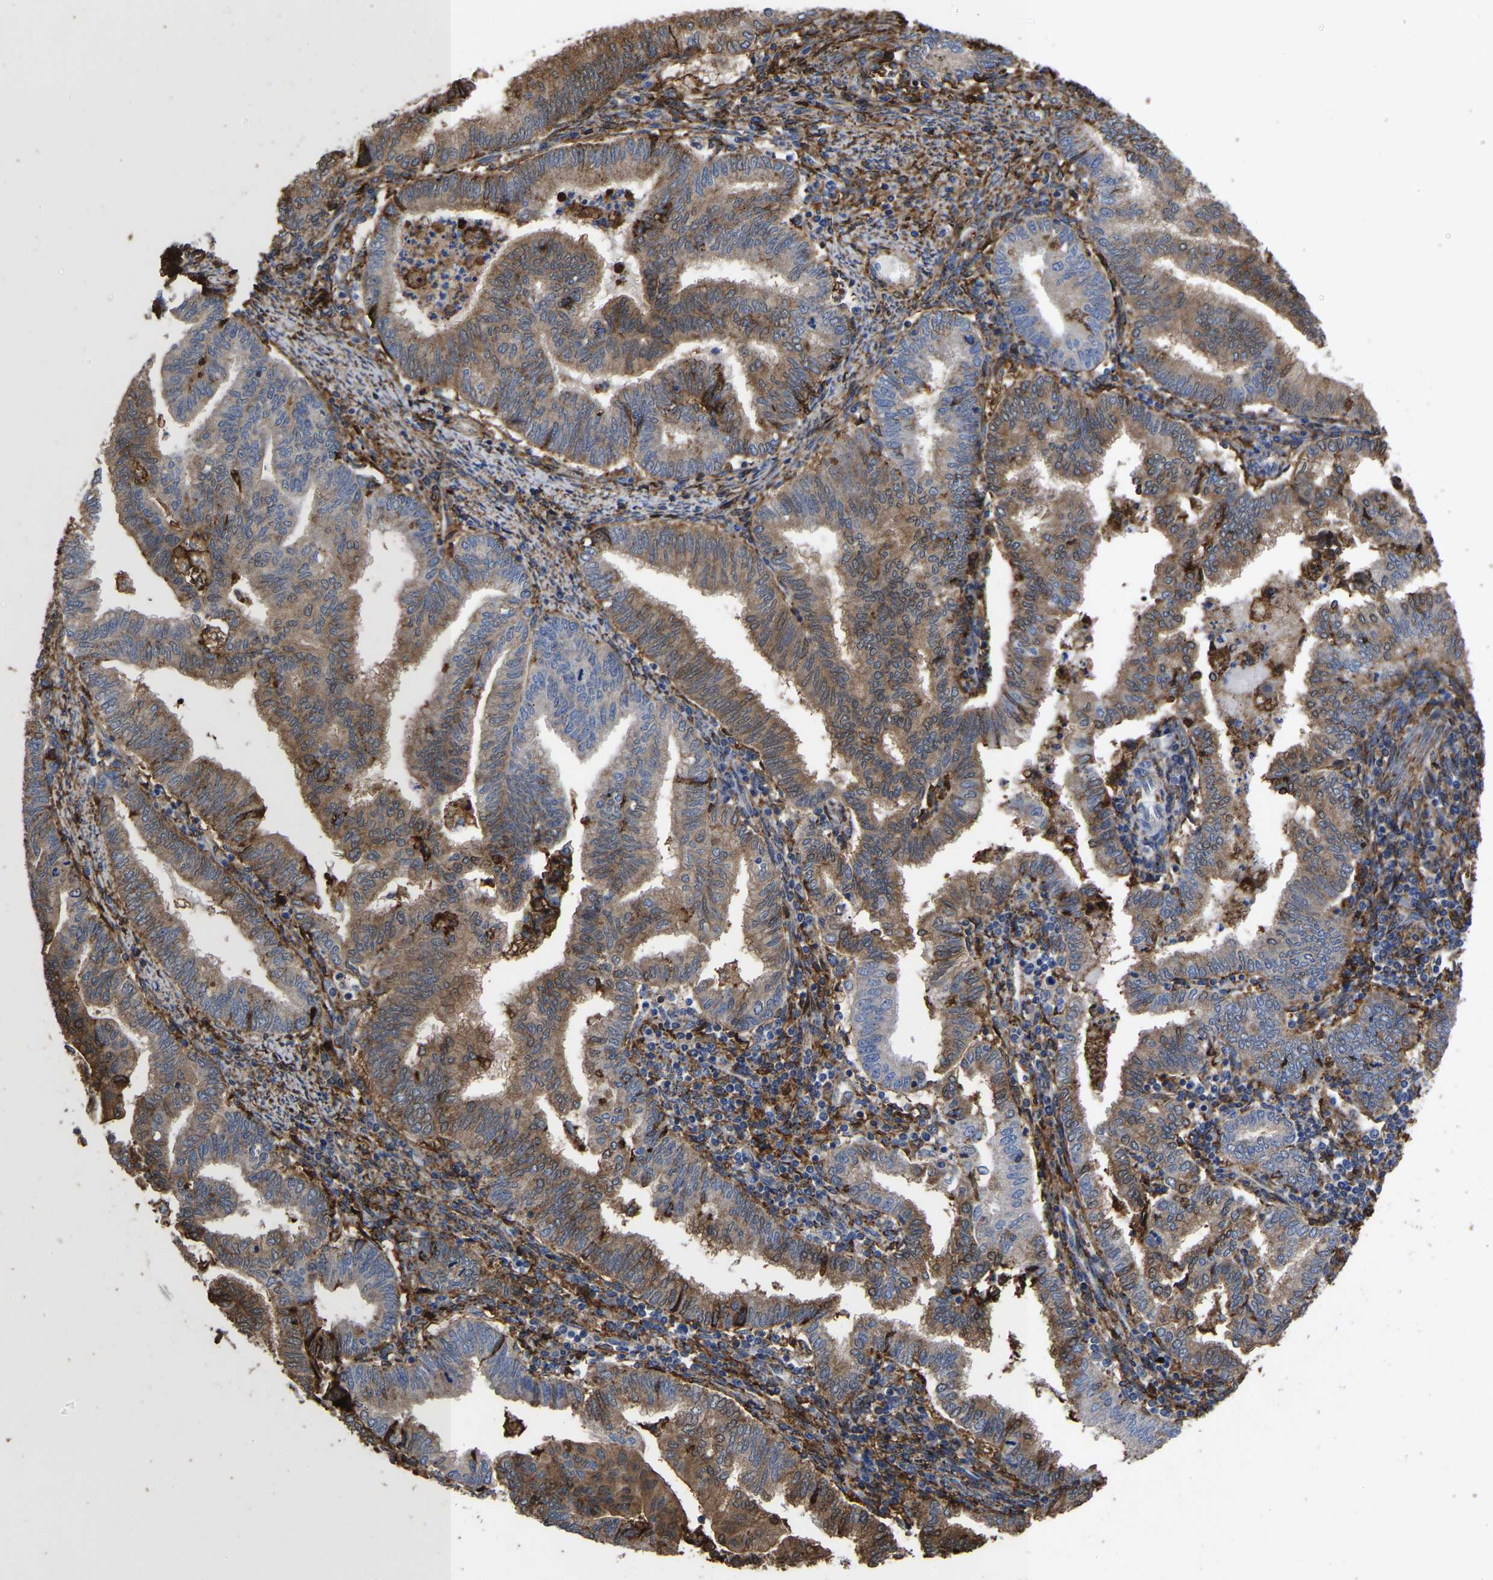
{"staining": {"intensity": "moderate", "quantity": ">75%", "location": "cytoplasmic/membranous"}, "tissue": "endometrial cancer", "cell_type": "Tumor cells", "image_type": "cancer", "snomed": [{"axis": "morphology", "description": "Polyp, NOS"}, {"axis": "morphology", "description": "Adenocarcinoma, NOS"}, {"axis": "morphology", "description": "Adenoma, NOS"}, {"axis": "topography", "description": "Endometrium"}], "caption": "Immunohistochemical staining of endometrial cancer (adenocarcinoma) exhibits medium levels of moderate cytoplasmic/membranous staining in about >75% of tumor cells. (brown staining indicates protein expression, while blue staining denotes nuclei).", "gene": "LIF", "patient": {"sex": "female", "age": 79}}